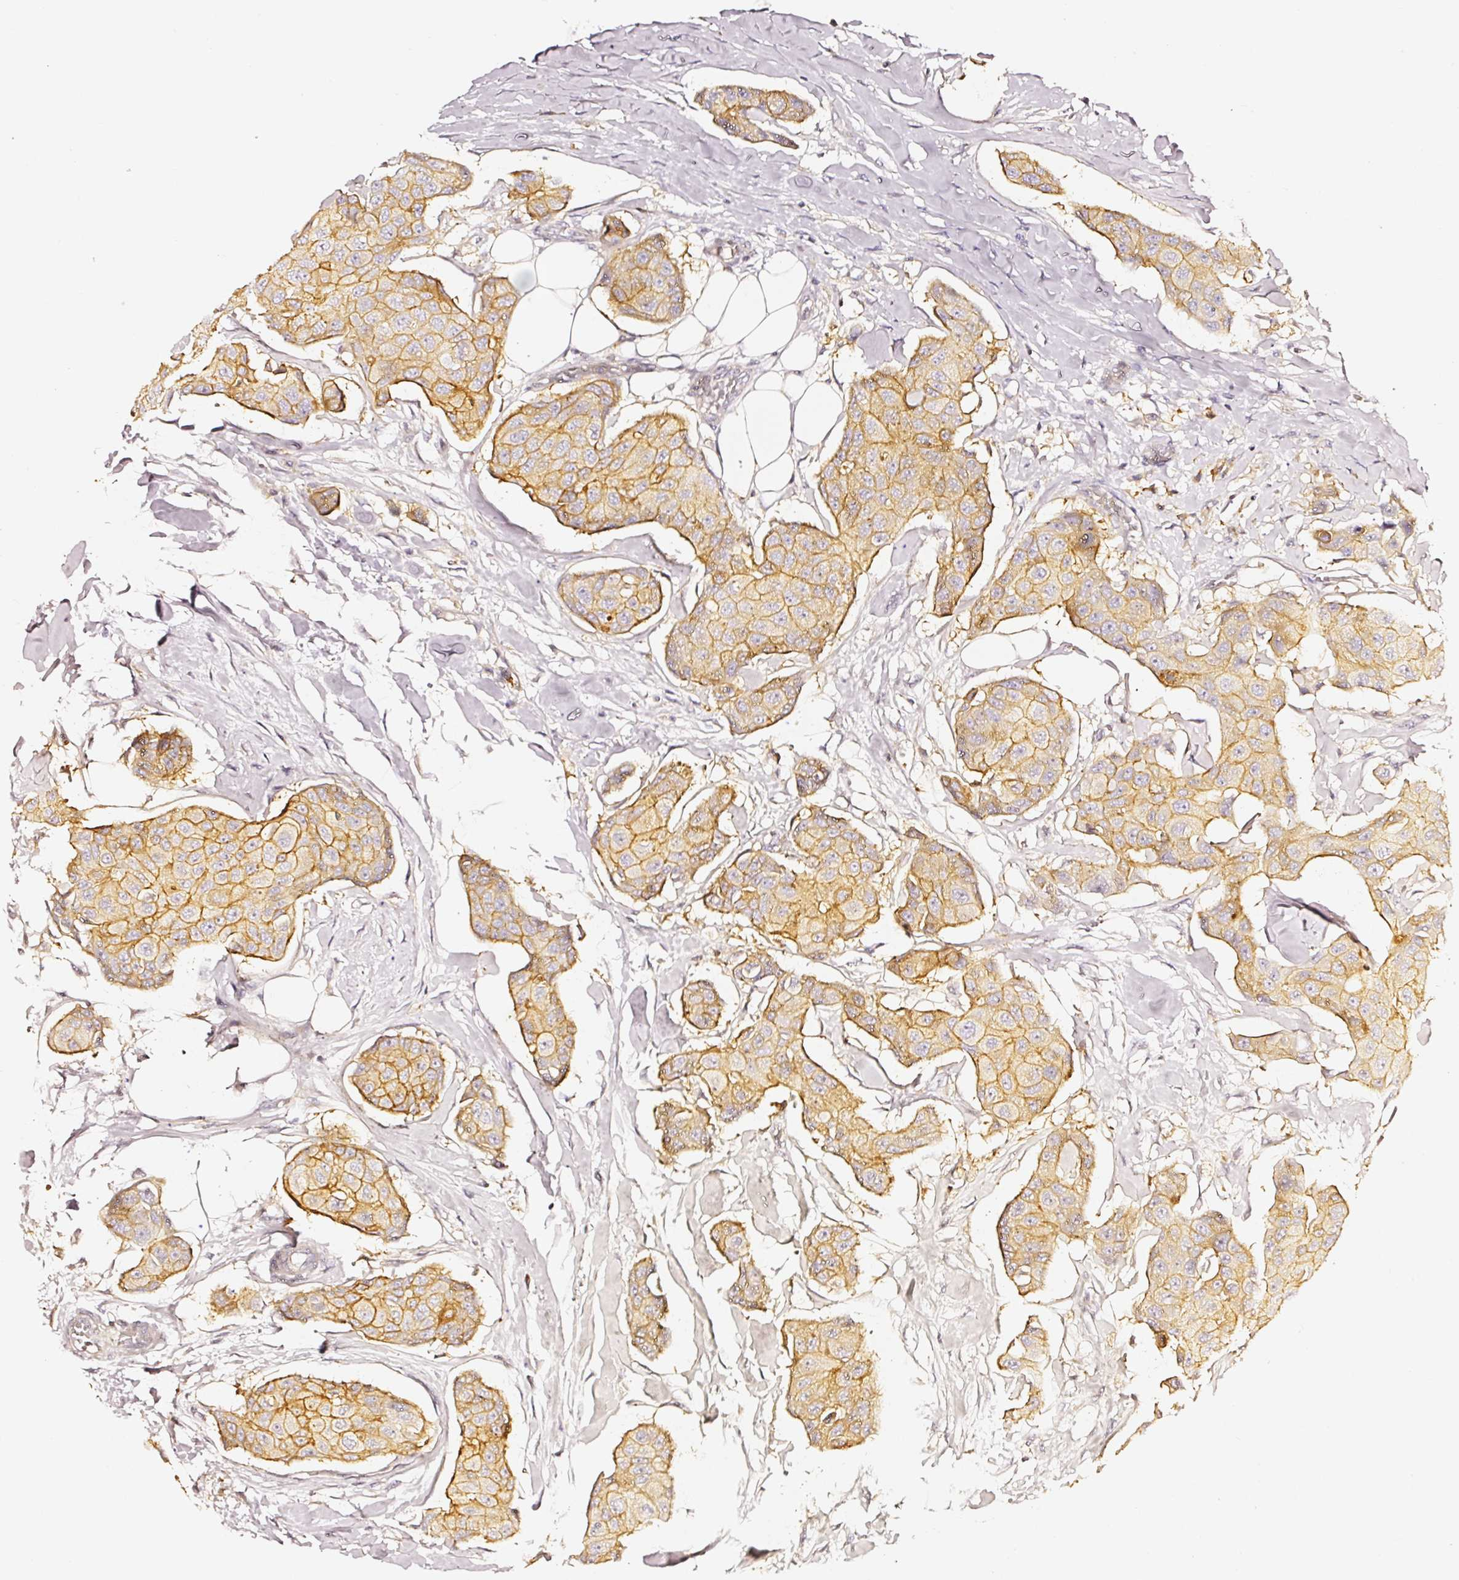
{"staining": {"intensity": "moderate", "quantity": ">75%", "location": "cytoplasmic/membranous"}, "tissue": "breast cancer", "cell_type": "Tumor cells", "image_type": "cancer", "snomed": [{"axis": "morphology", "description": "Duct carcinoma"}, {"axis": "topography", "description": "Breast"}, {"axis": "topography", "description": "Lymph node"}], "caption": "High-magnification brightfield microscopy of breast invasive ductal carcinoma stained with DAB (3,3'-diaminobenzidine) (brown) and counterstained with hematoxylin (blue). tumor cells exhibit moderate cytoplasmic/membranous expression is identified in about>75% of cells.", "gene": "CD47", "patient": {"sex": "female", "age": 80}}